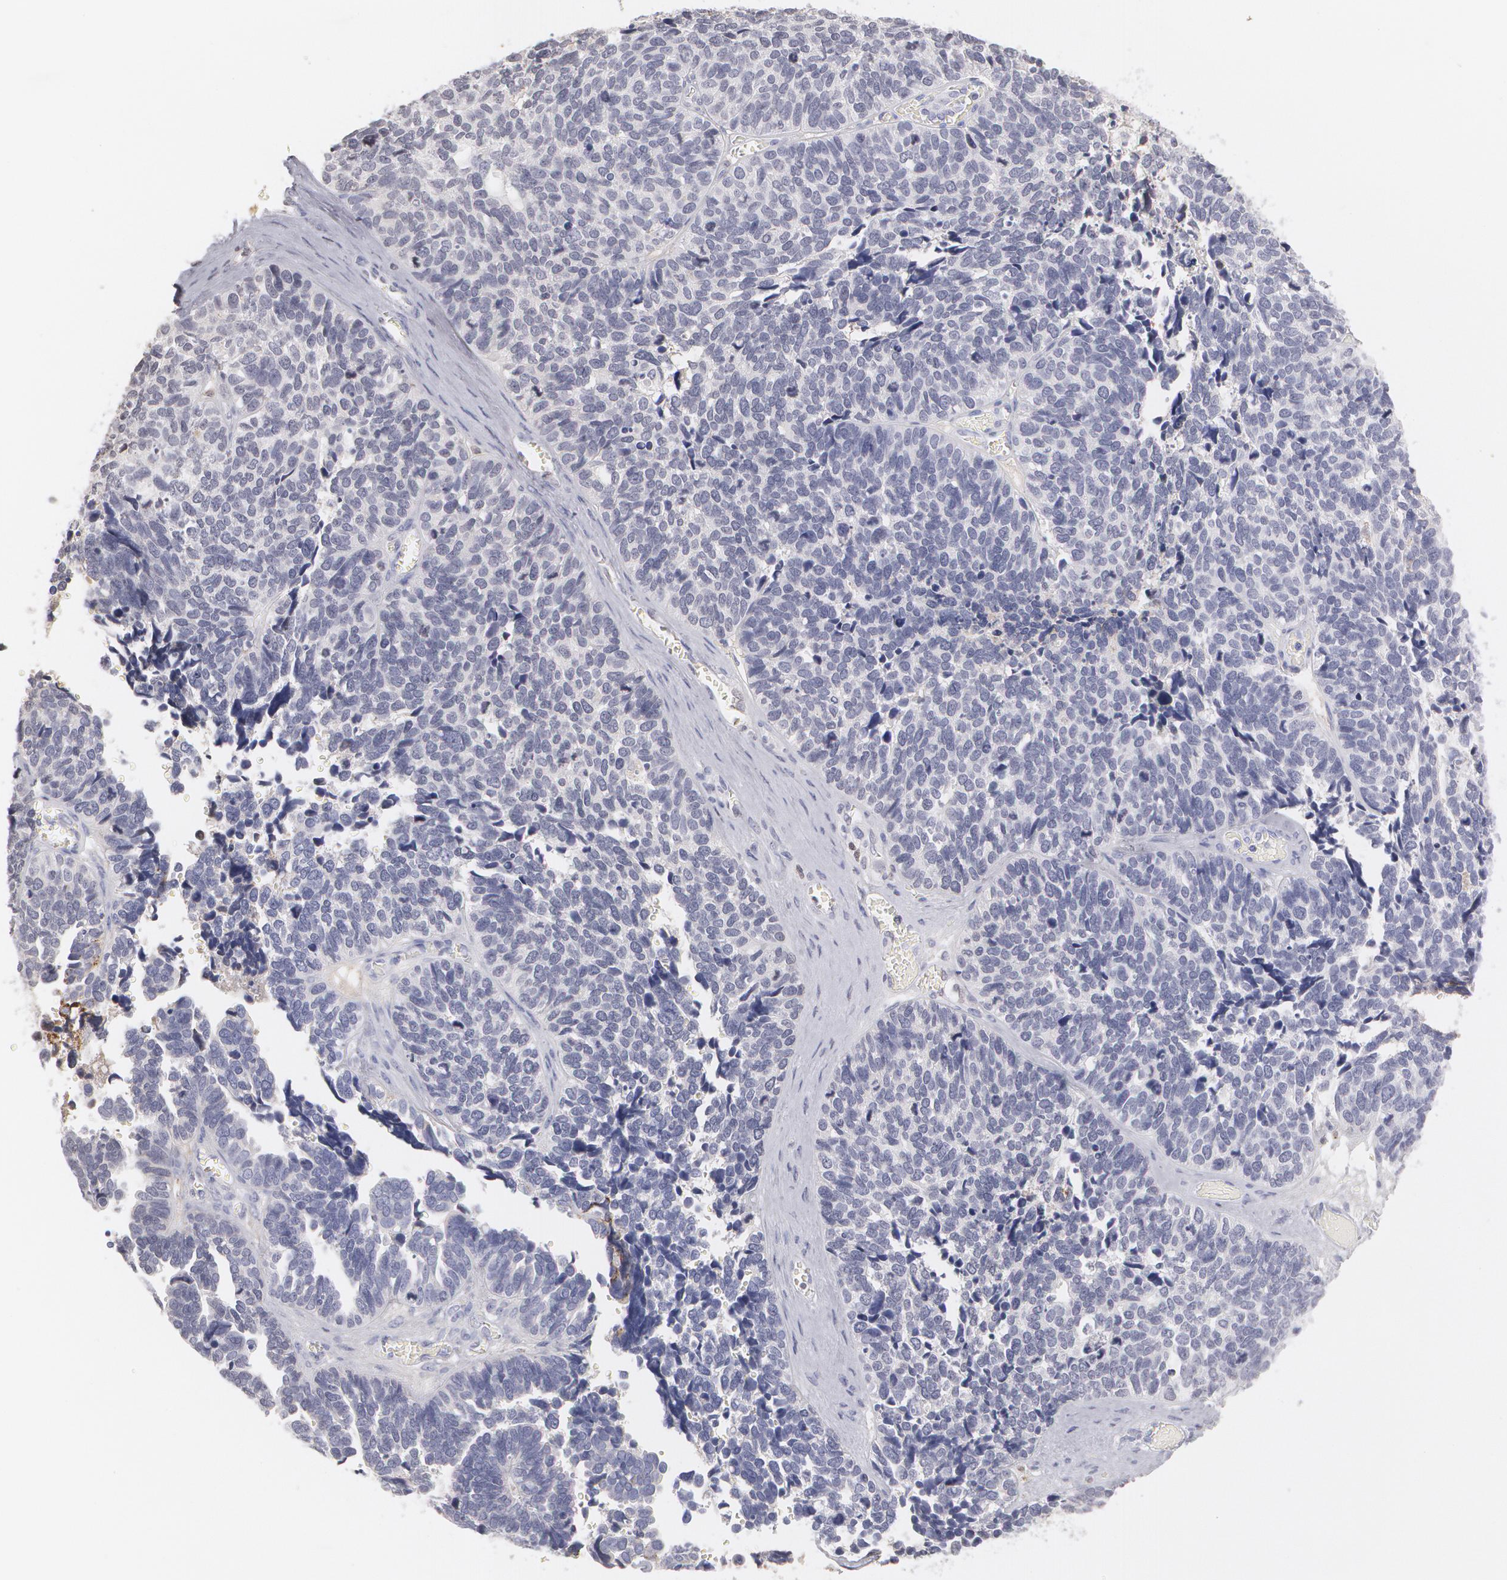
{"staining": {"intensity": "negative", "quantity": "none", "location": "none"}, "tissue": "ovarian cancer", "cell_type": "Tumor cells", "image_type": "cancer", "snomed": [{"axis": "morphology", "description": "Cystadenocarcinoma, serous, NOS"}, {"axis": "topography", "description": "Ovary"}], "caption": "Ovarian cancer (serous cystadenocarcinoma) was stained to show a protein in brown. There is no significant positivity in tumor cells. (DAB (3,3'-diaminobenzidine) immunohistochemistry, high magnification).", "gene": "SERPINA1", "patient": {"sex": "female", "age": 77}}